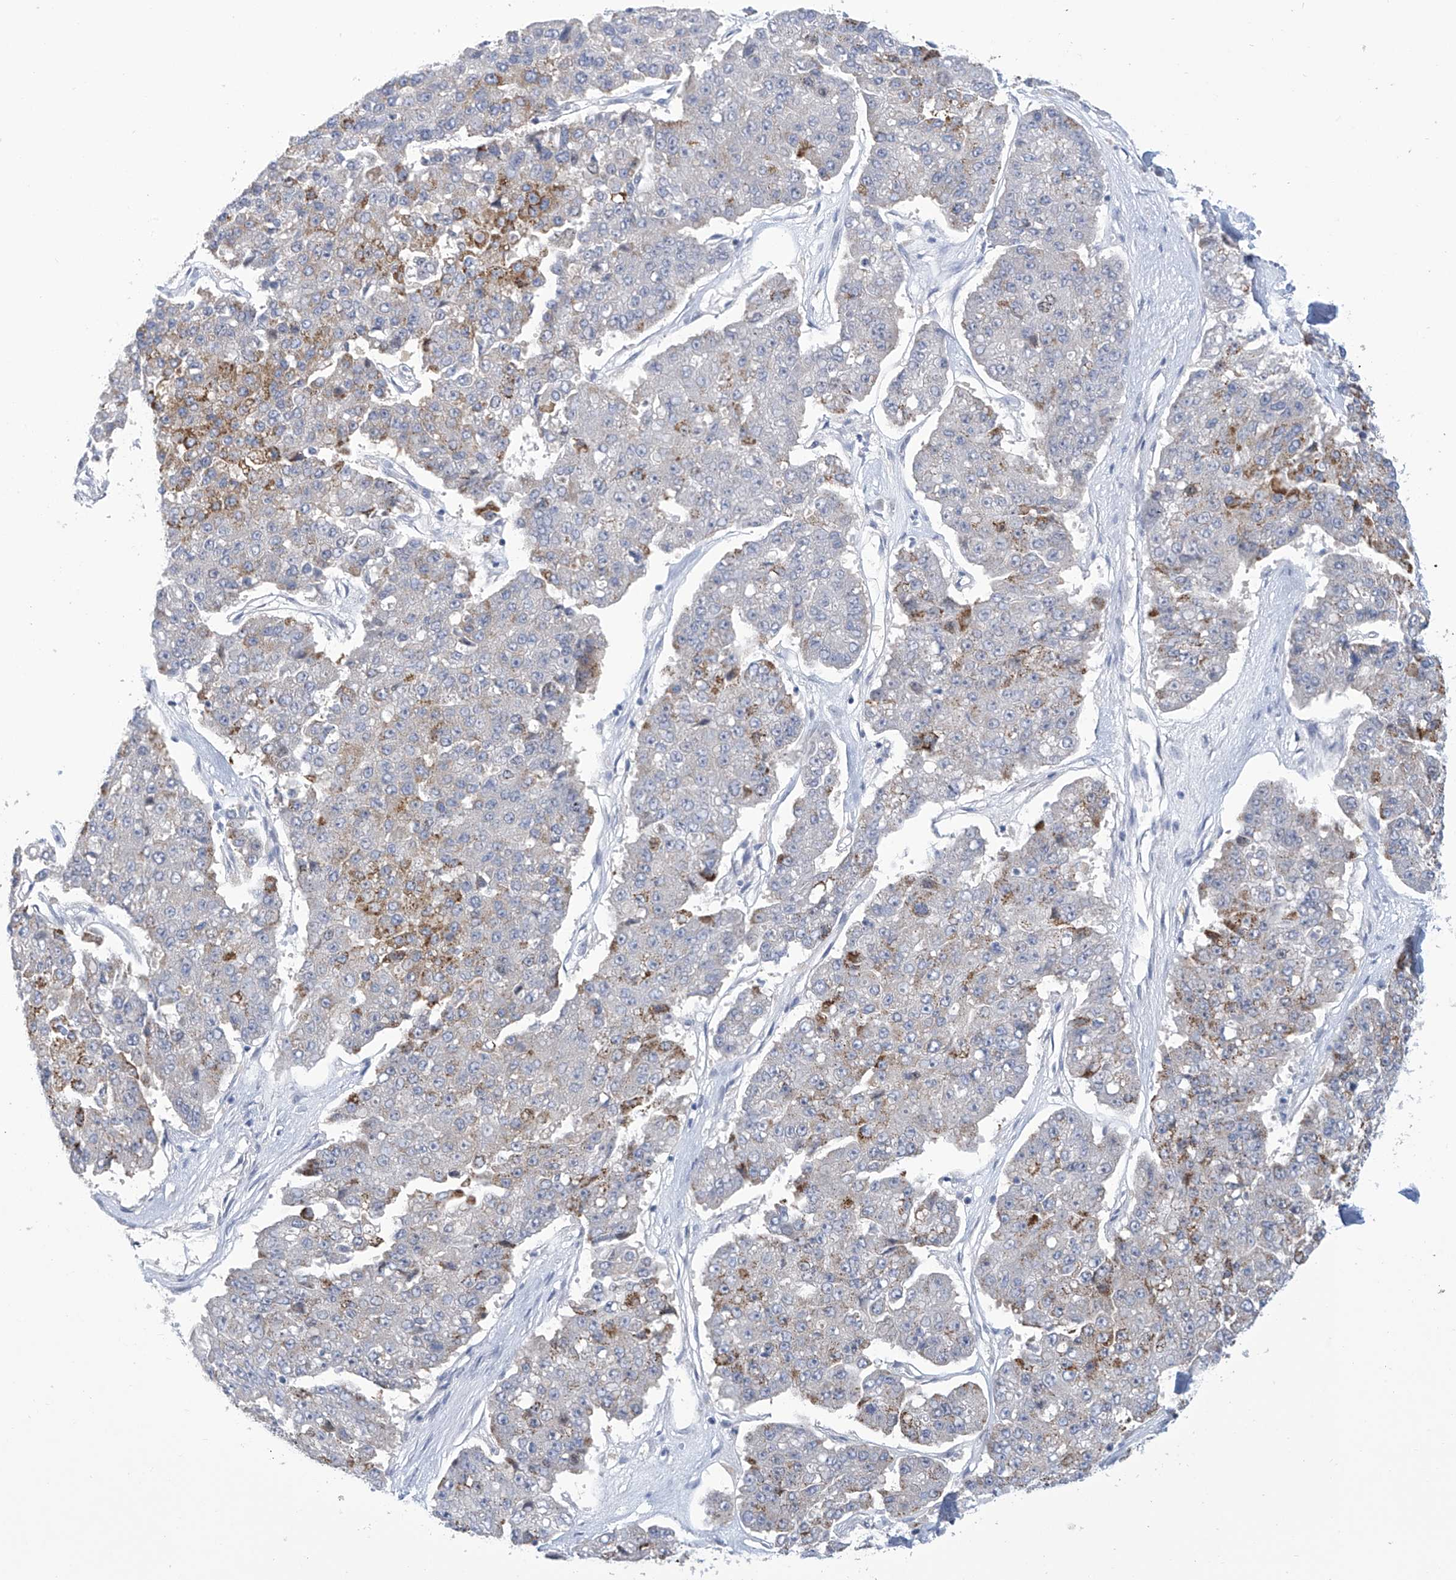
{"staining": {"intensity": "moderate", "quantity": "25%-75%", "location": "cytoplasmic/membranous"}, "tissue": "pancreatic cancer", "cell_type": "Tumor cells", "image_type": "cancer", "snomed": [{"axis": "morphology", "description": "Adenocarcinoma, NOS"}, {"axis": "topography", "description": "Pancreas"}], "caption": "Immunohistochemistry image of neoplastic tissue: human pancreatic adenocarcinoma stained using IHC displays medium levels of moderate protein expression localized specifically in the cytoplasmic/membranous of tumor cells, appearing as a cytoplasmic/membranous brown color.", "gene": "IBA57", "patient": {"sex": "male", "age": 50}}